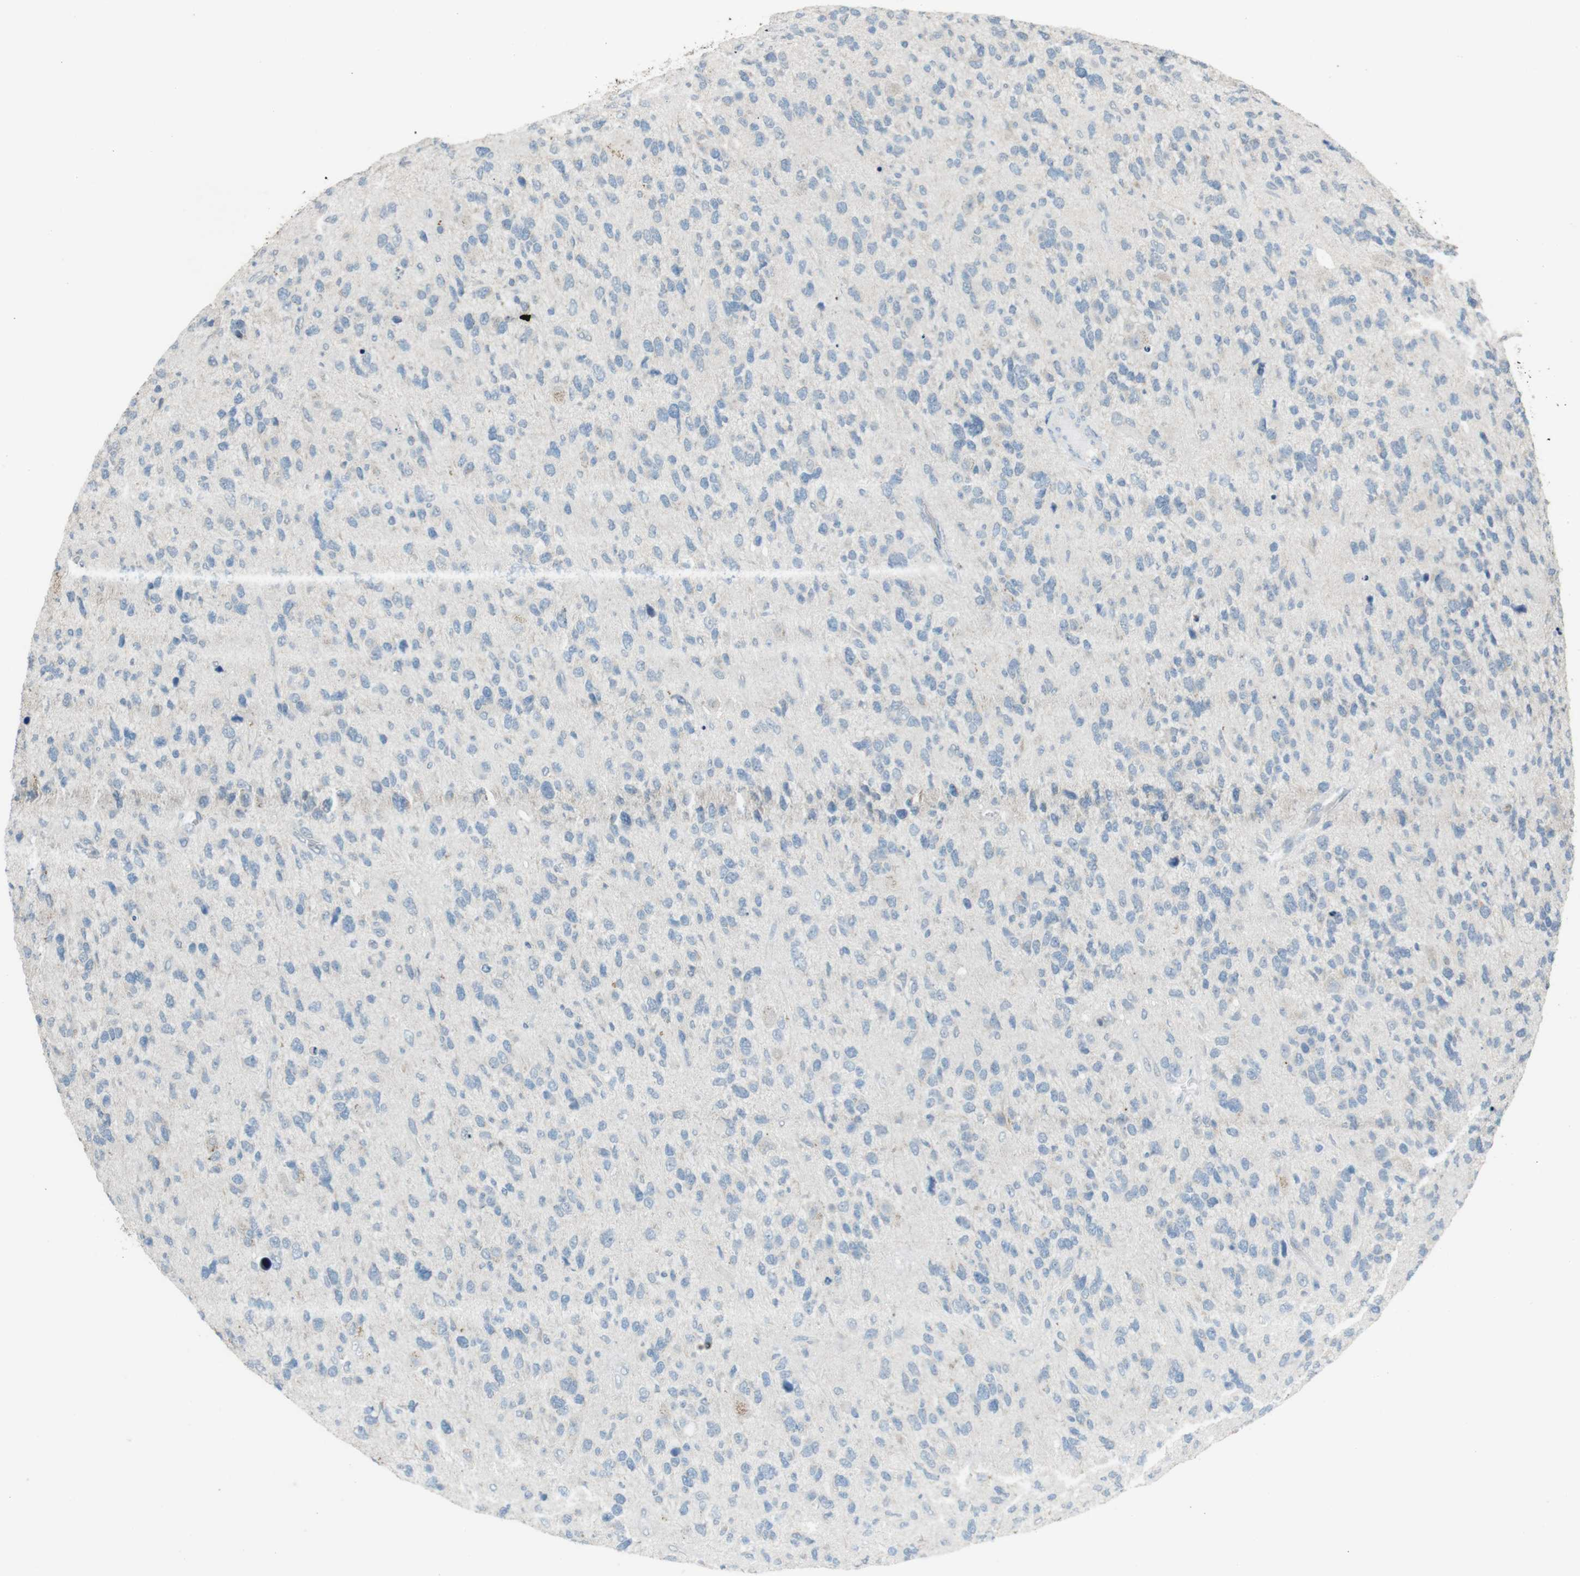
{"staining": {"intensity": "negative", "quantity": "none", "location": "none"}, "tissue": "glioma", "cell_type": "Tumor cells", "image_type": "cancer", "snomed": [{"axis": "morphology", "description": "Glioma, malignant, High grade"}, {"axis": "topography", "description": "Brain"}], "caption": "Immunohistochemical staining of malignant high-grade glioma shows no significant expression in tumor cells.", "gene": "MUC5B", "patient": {"sex": "female", "age": 58}}